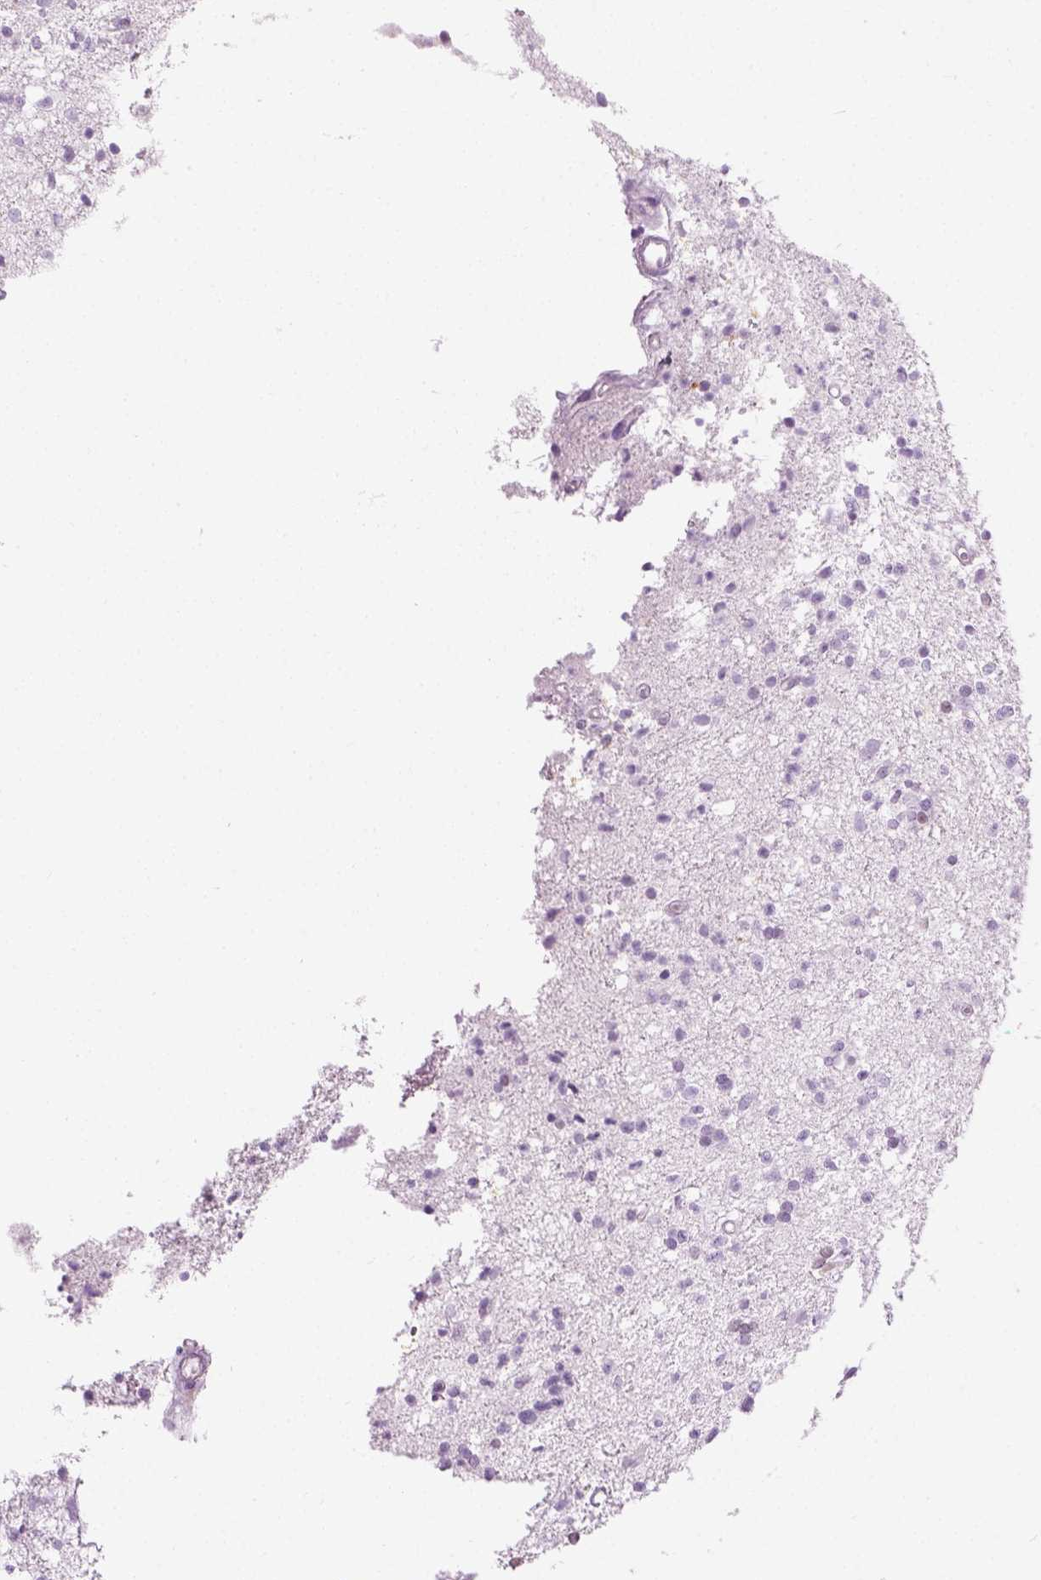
{"staining": {"intensity": "negative", "quantity": "none", "location": "none"}, "tissue": "glioma", "cell_type": "Tumor cells", "image_type": "cancer", "snomed": [{"axis": "morphology", "description": "Glioma, malignant, Low grade"}, {"axis": "topography", "description": "Brain"}], "caption": "DAB immunohistochemical staining of low-grade glioma (malignant) exhibits no significant expression in tumor cells.", "gene": "CIBAR2", "patient": {"sex": "male", "age": 64}}